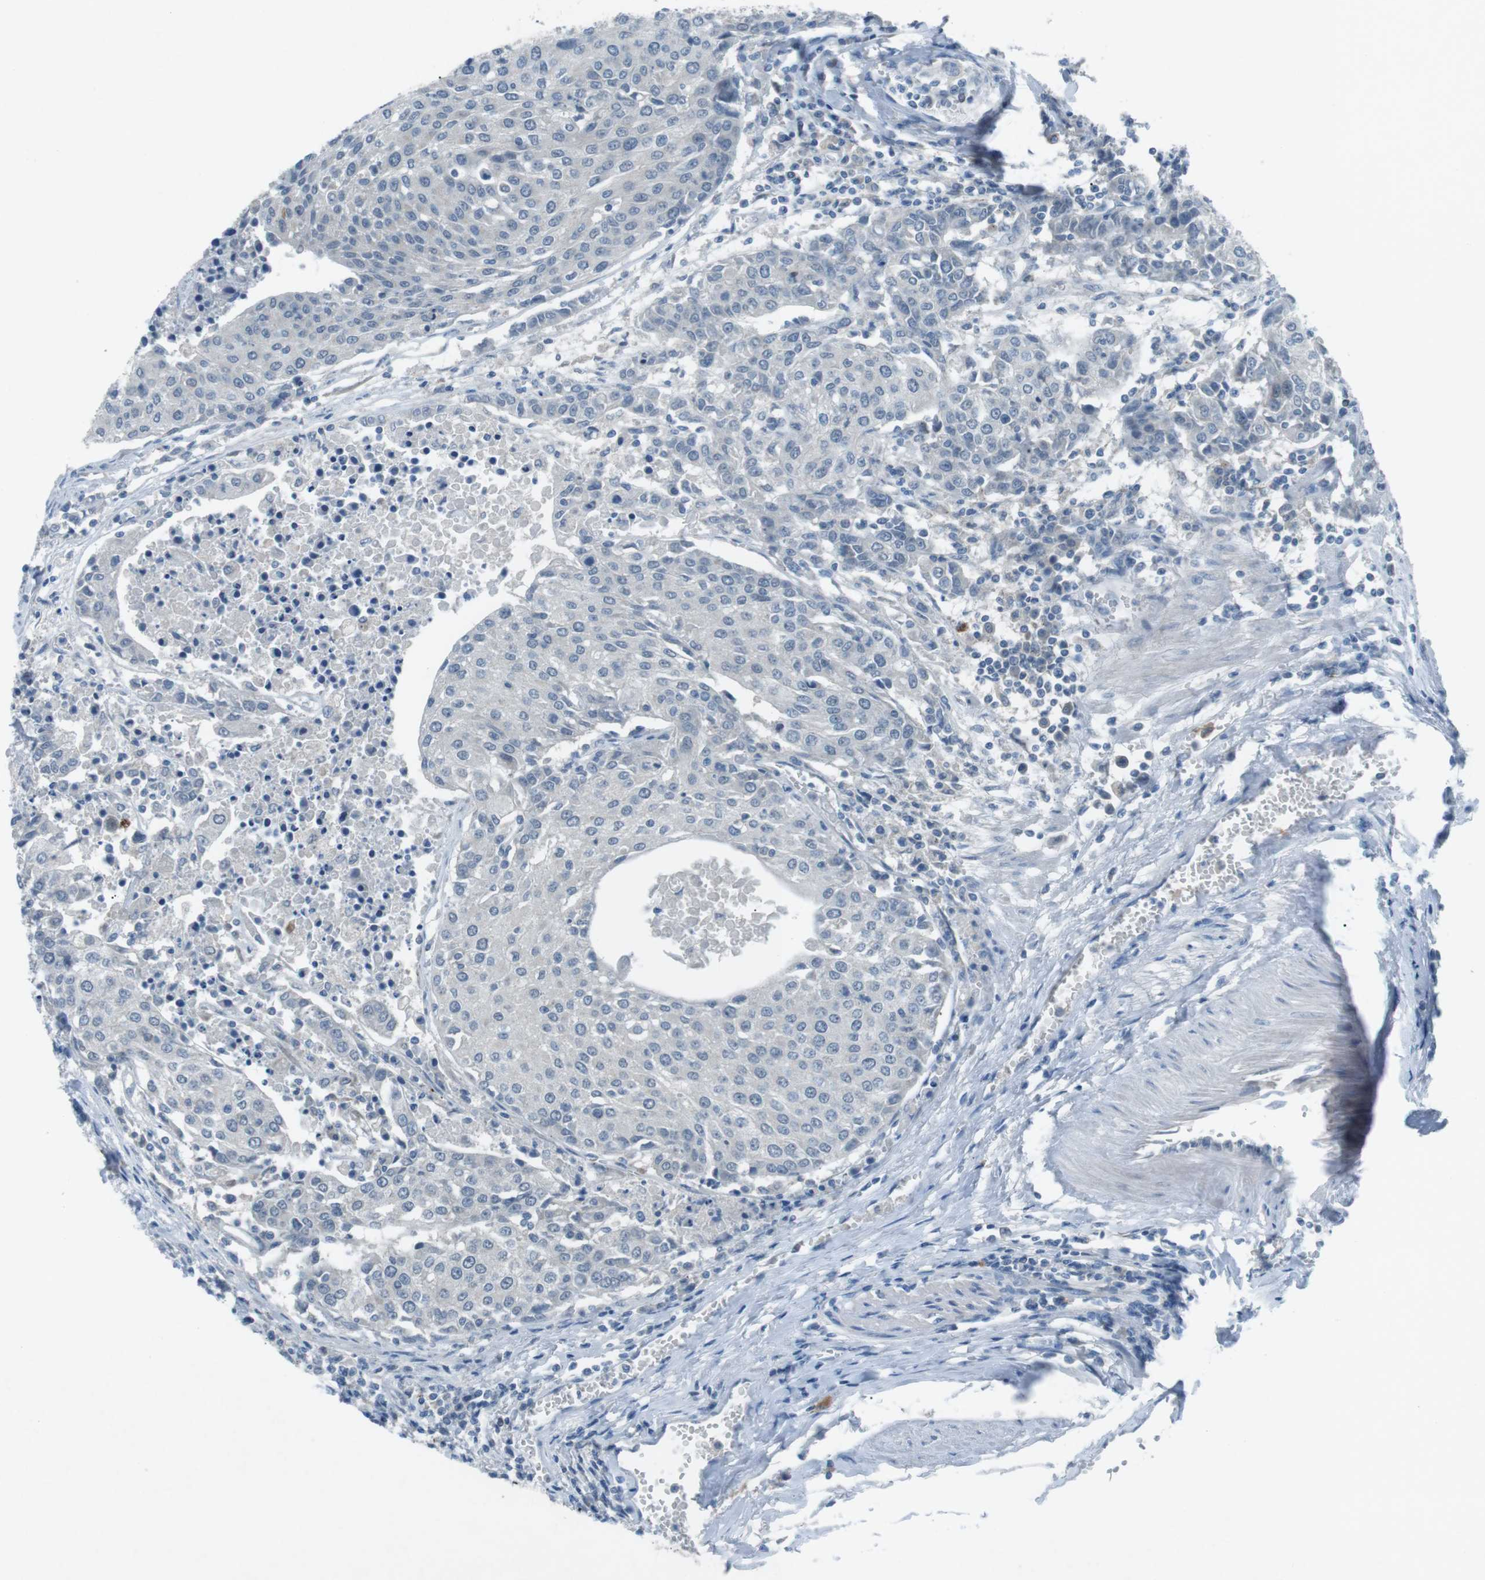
{"staining": {"intensity": "negative", "quantity": "none", "location": "none"}, "tissue": "urothelial cancer", "cell_type": "Tumor cells", "image_type": "cancer", "snomed": [{"axis": "morphology", "description": "Urothelial carcinoma, High grade"}, {"axis": "topography", "description": "Urinary bladder"}], "caption": "DAB immunohistochemical staining of human high-grade urothelial carcinoma displays no significant expression in tumor cells.", "gene": "FCRLA", "patient": {"sex": "female", "age": 85}}